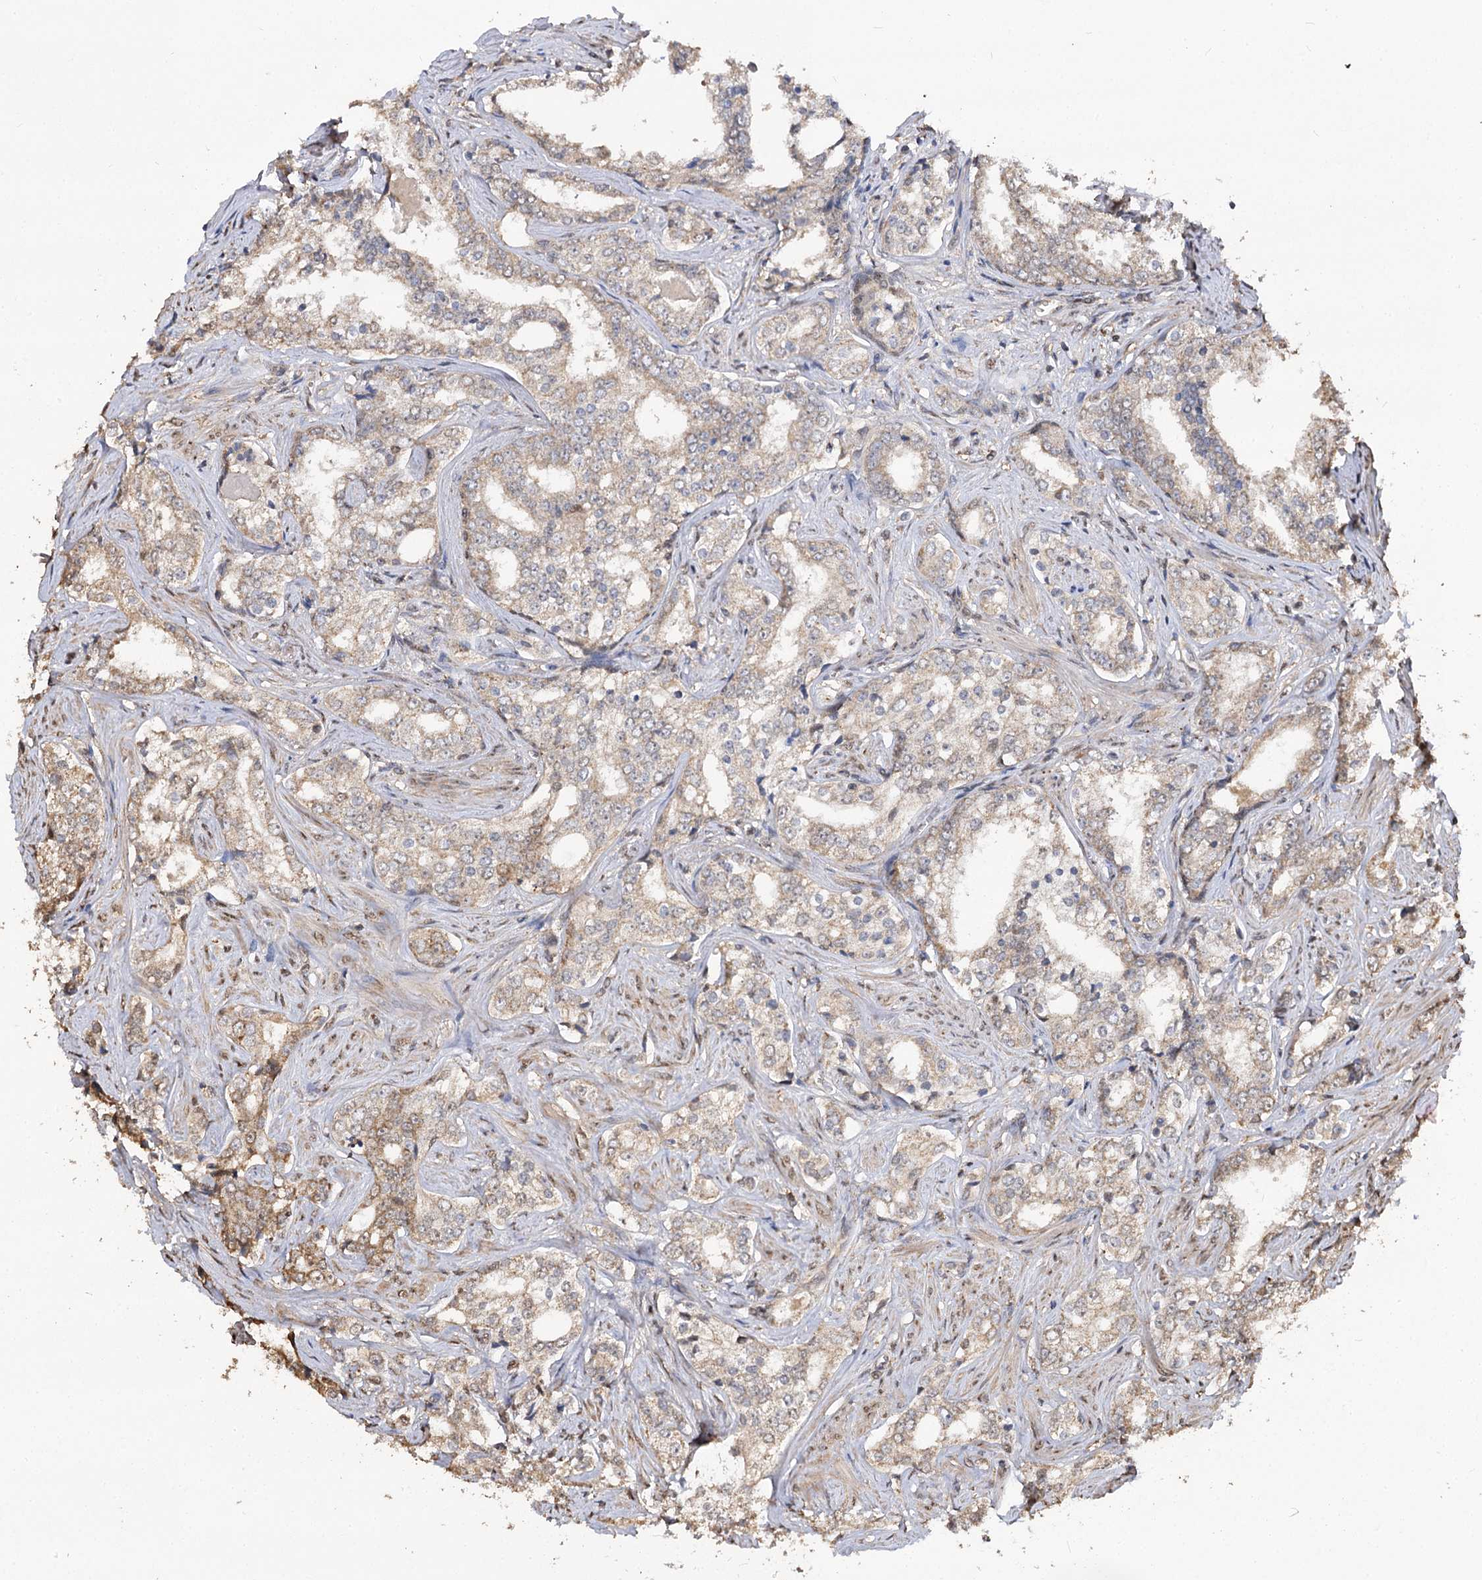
{"staining": {"intensity": "weak", "quantity": ">75%", "location": "cytoplasmic/membranous"}, "tissue": "prostate cancer", "cell_type": "Tumor cells", "image_type": "cancer", "snomed": [{"axis": "morphology", "description": "Adenocarcinoma, High grade"}, {"axis": "topography", "description": "Prostate"}], "caption": "A brown stain highlights weak cytoplasmic/membranous expression of a protein in human high-grade adenocarcinoma (prostate) tumor cells.", "gene": "ARL13A", "patient": {"sex": "male", "age": 66}}